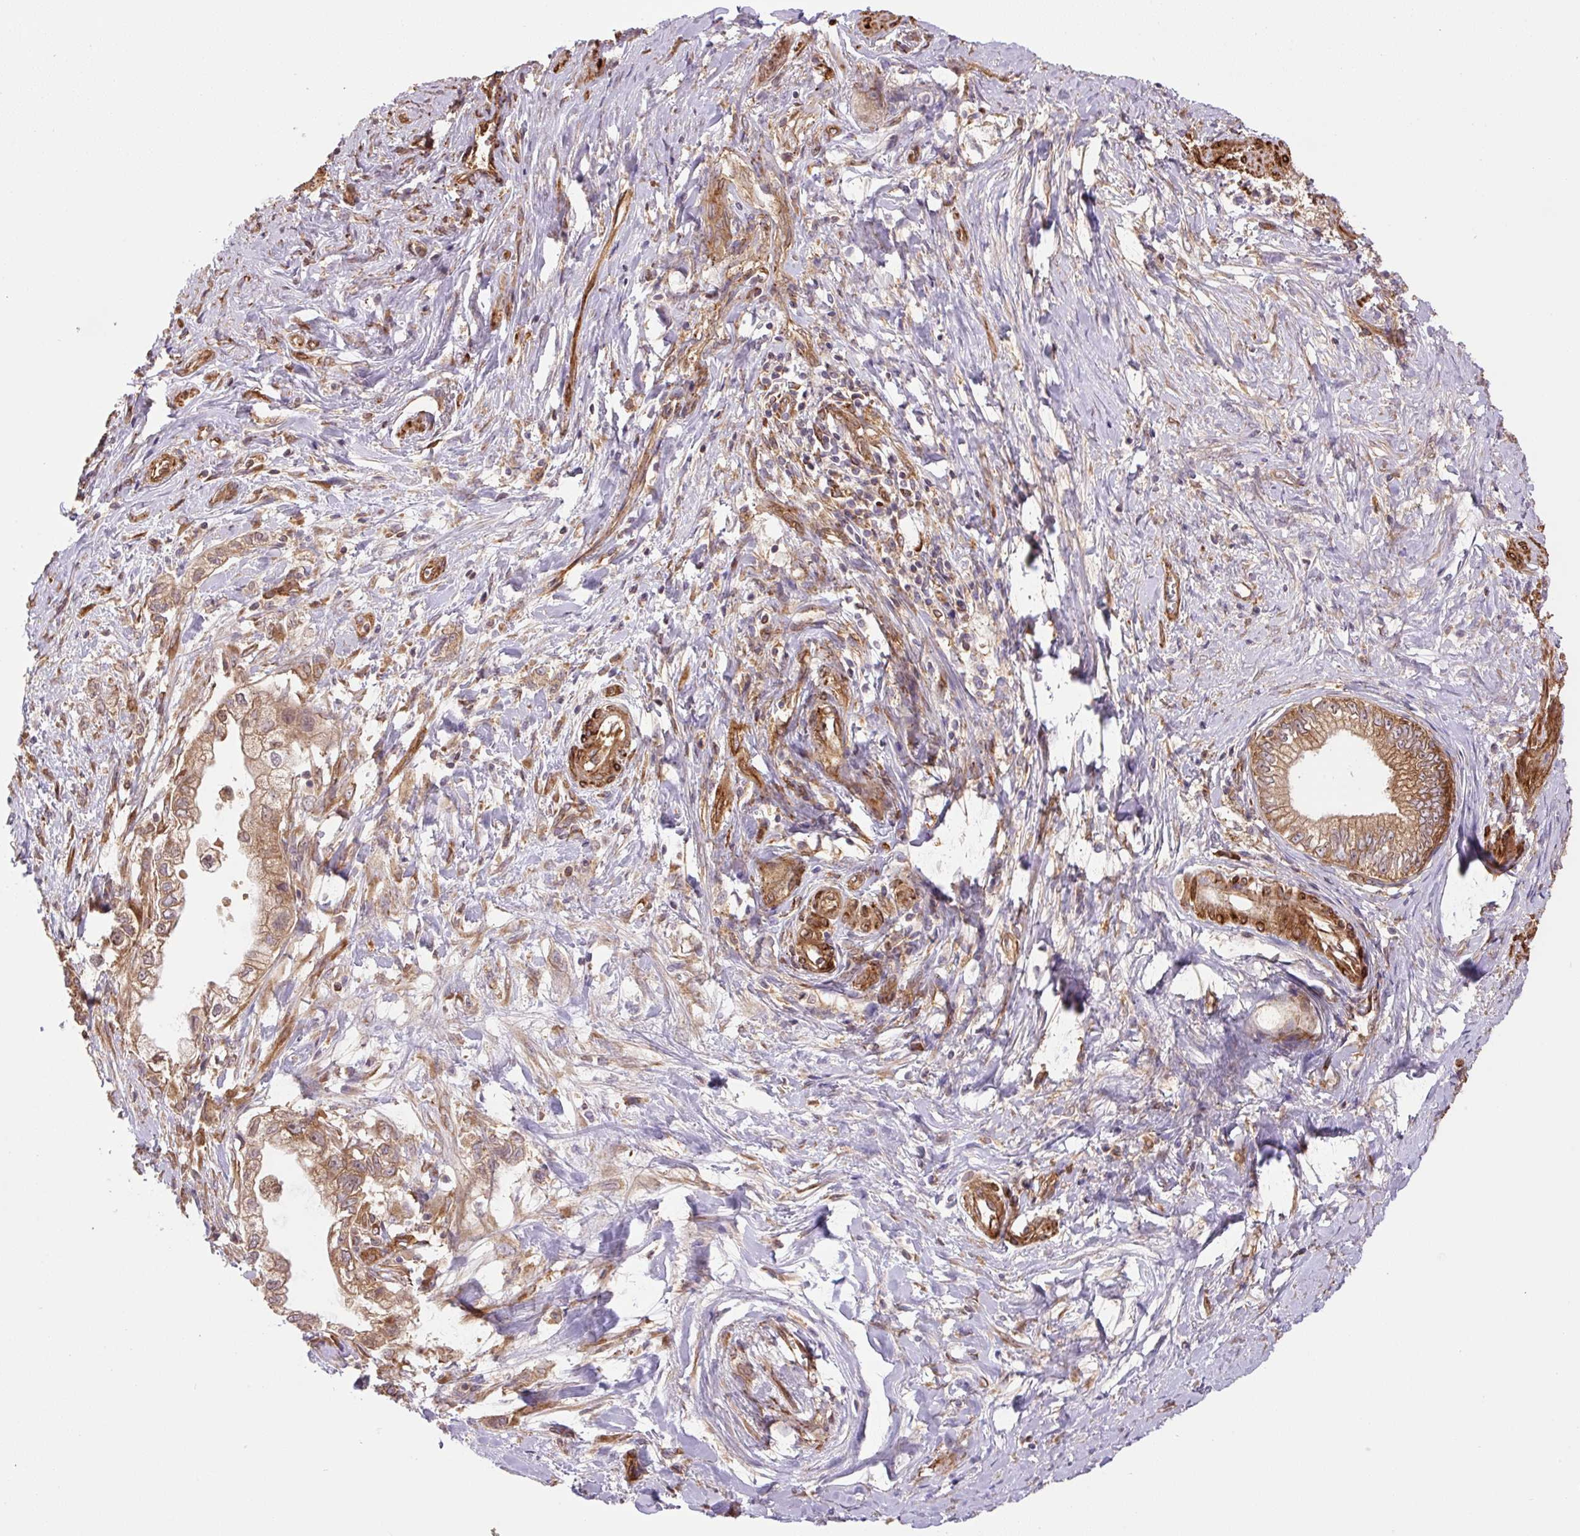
{"staining": {"intensity": "strong", "quantity": ">75%", "location": "cytoplasmic/membranous"}, "tissue": "pancreatic cancer", "cell_type": "Tumor cells", "image_type": "cancer", "snomed": [{"axis": "morphology", "description": "Adenocarcinoma, NOS"}, {"axis": "topography", "description": "Pancreas"}], "caption": "Adenocarcinoma (pancreatic) stained with immunohistochemistry exhibits strong cytoplasmic/membranous positivity in approximately >75% of tumor cells.", "gene": "SEPTIN10", "patient": {"sex": "male", "age": 70}}